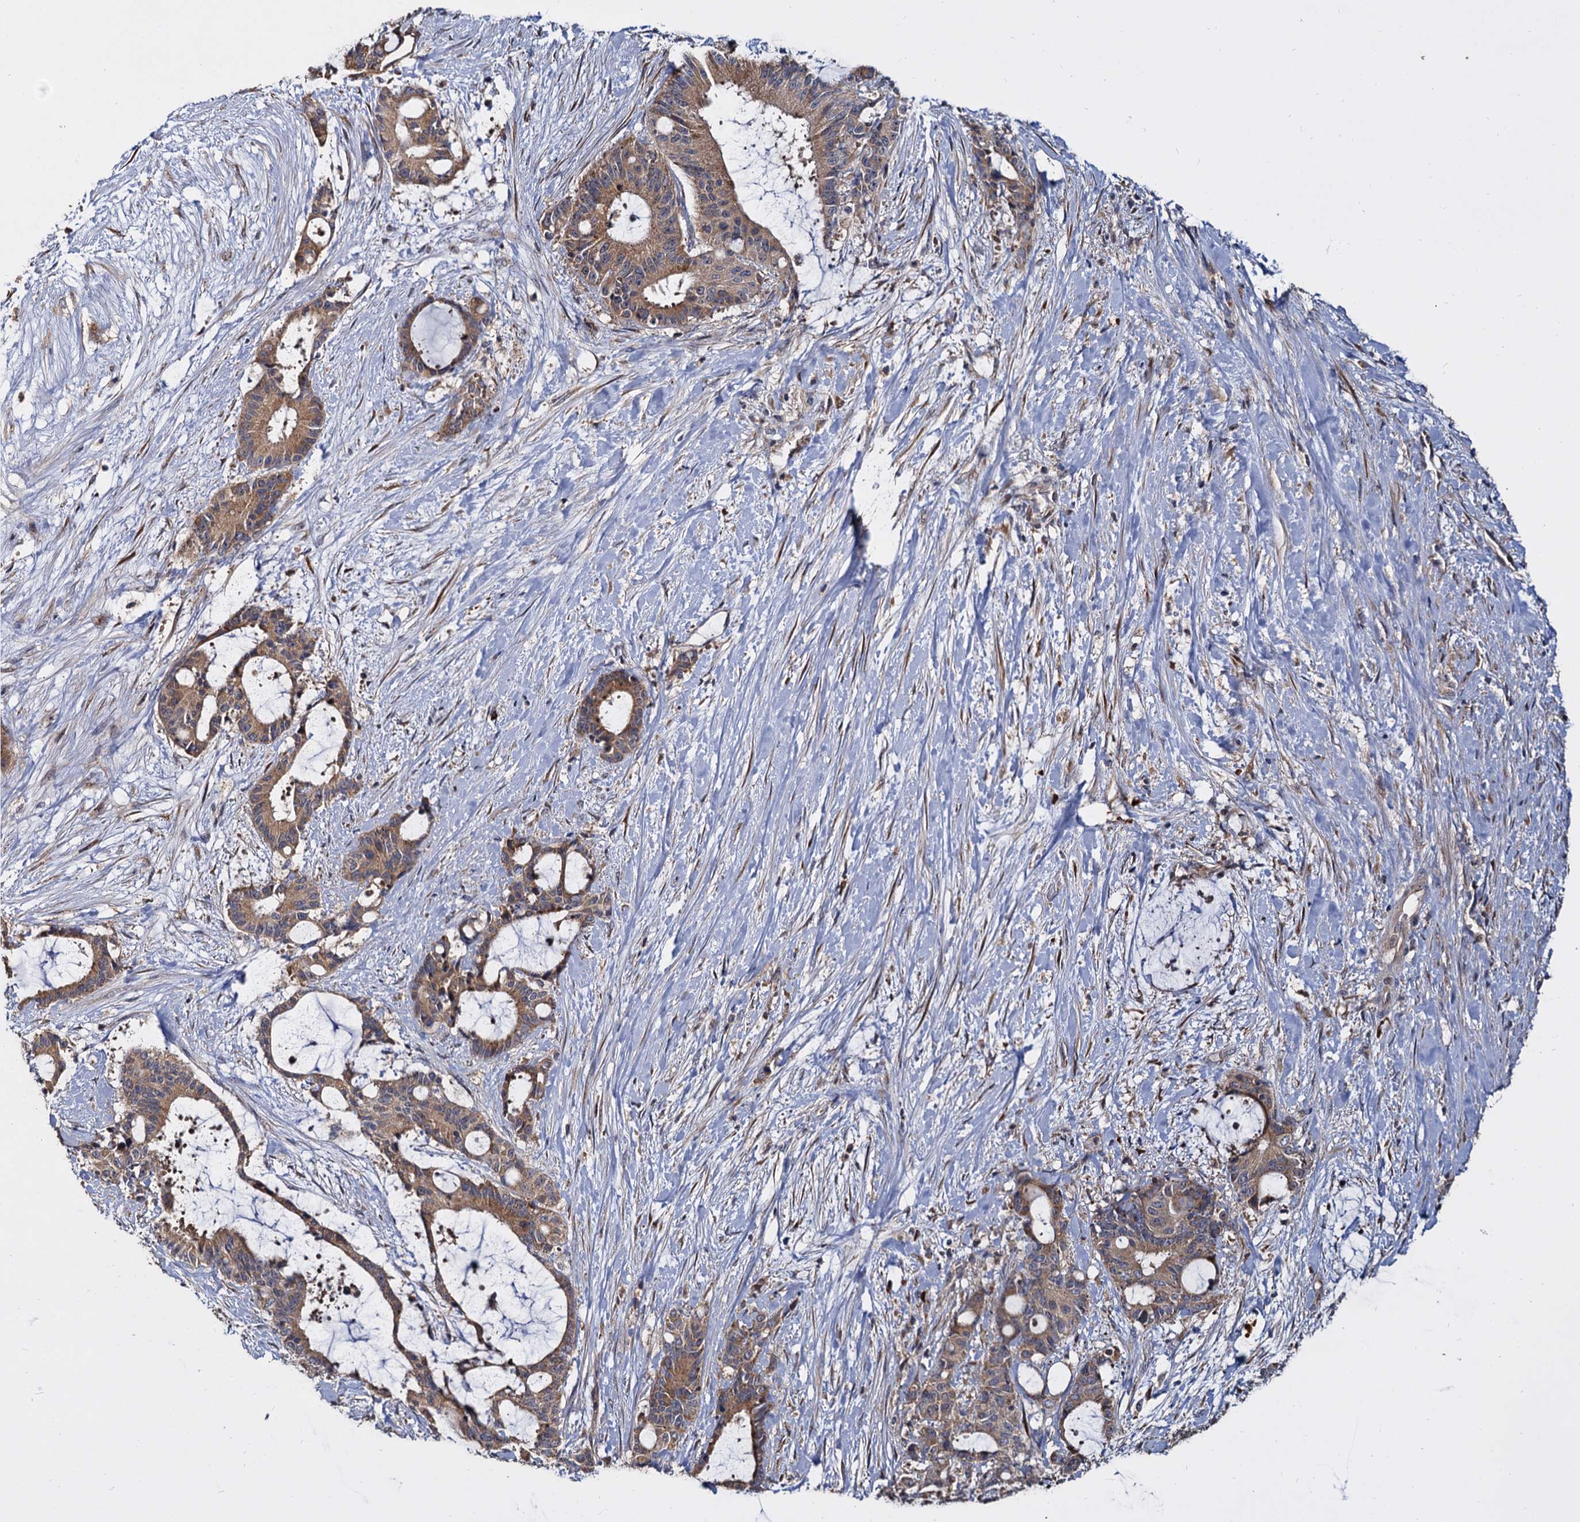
{"staining": {"intensity": "moderate", "quantity": ">75%", "location": "cytoplasmic/membranous"}, "tissue": "liver cancer", "cell_type": "Tumor cells", "image_type": "cancer", "snomed": [{"axis": "morphology", "description": "Normal tissue, NOS"}, {"axis": "morphology", "description": "Cholangiocarcinoma"}, {"axis": "topography", "description": "Liver"}, {"axis": "topography", "description": "Peripheral nerve tissue"}], "caption": "A high-resolution image shows immunohistochemistry (IHC) staining of cholangiocarcinoma (liver), which displays moderate cytoplasmic/membranous expression in about >75% of tumor cells. The protein is stained brown, and the nuclei are stained in blue (DAB IHC with brightfield microscopy, high magnification).", "gene": "WWC3", "patient": {"sex": "female", "age": 73}}